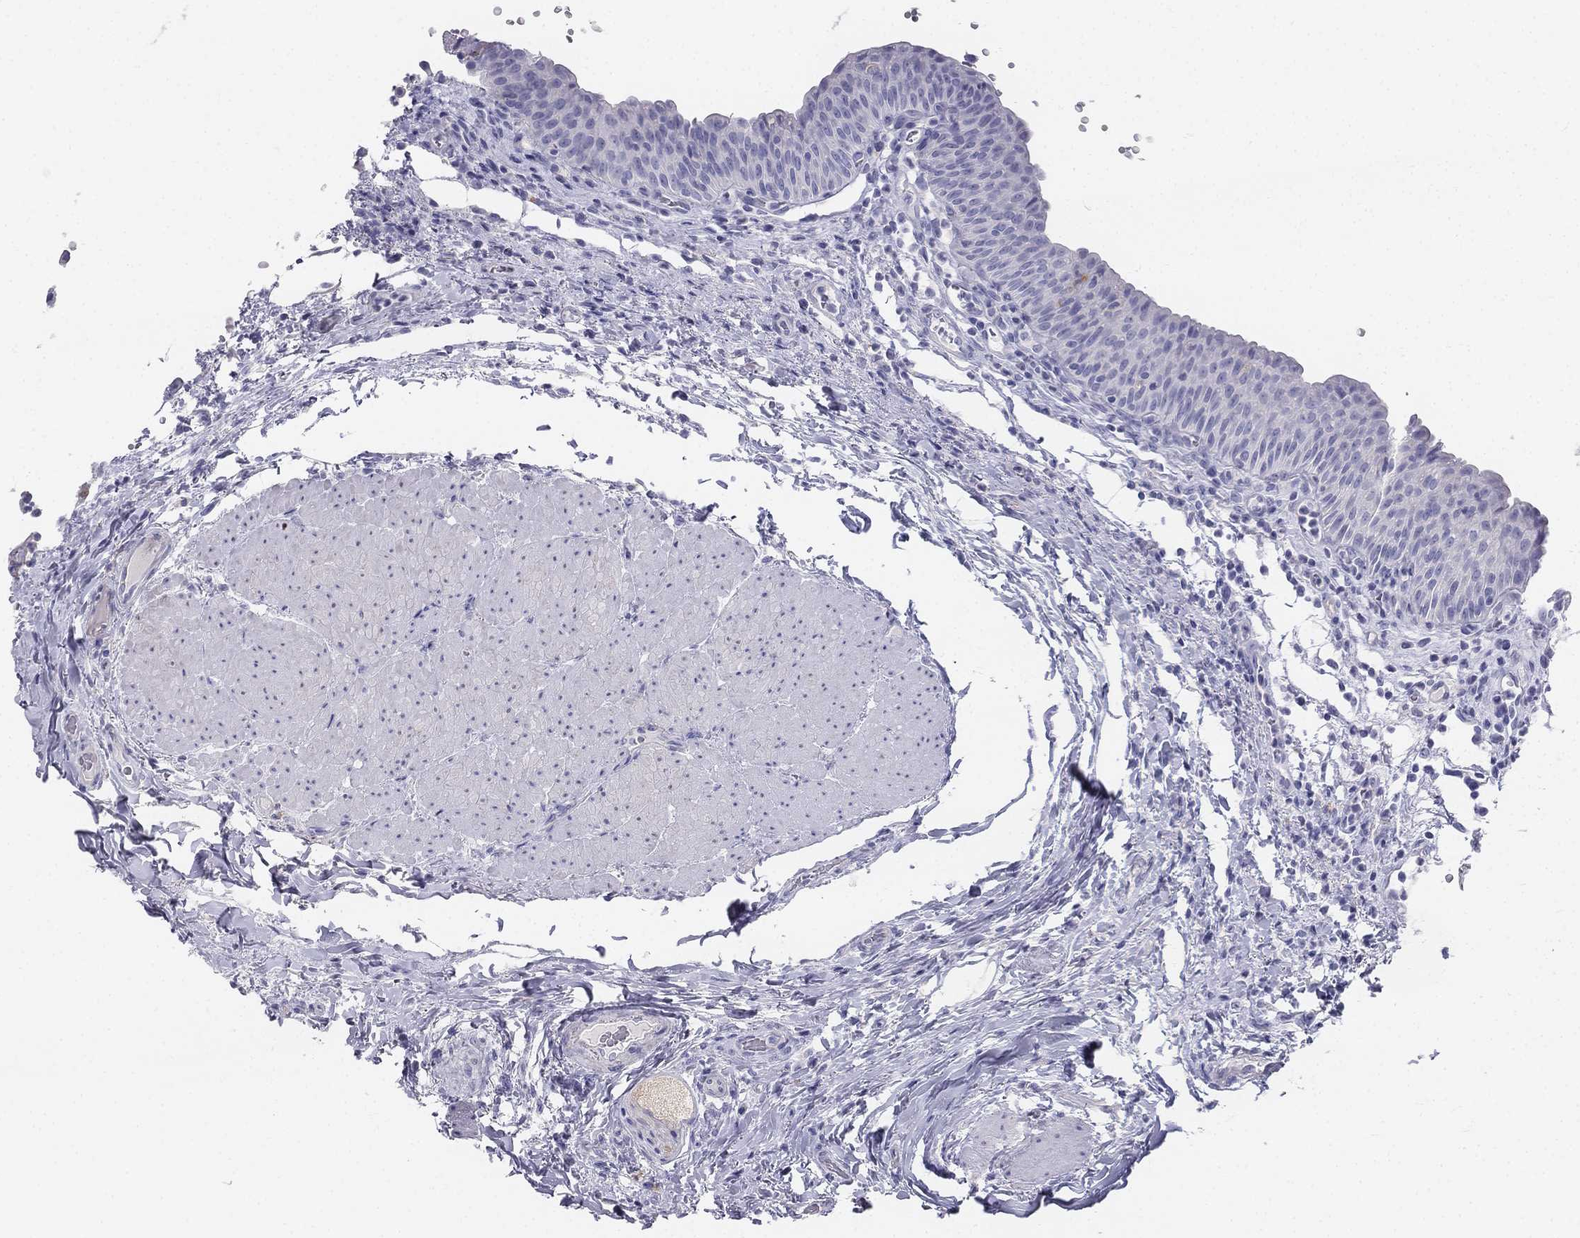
{"staining": {"intensity": "negative", "quantity": "none", "location": "none"}, "tissue": "urinary bladder", "cell_type": "Urothelial cells", "image_type": "normal", "snomed": [{"axis": "morphology", "description": "Normal tissue, NOS"}, {"axis": "topography", "description": "Urinary bladder"}], "caption": "Immunohistochemistry of normal urinary bladder displays no expression in urothelial cells.", "gene": "ALOXE3", "patient": {"sex": "male", "age": 66}}